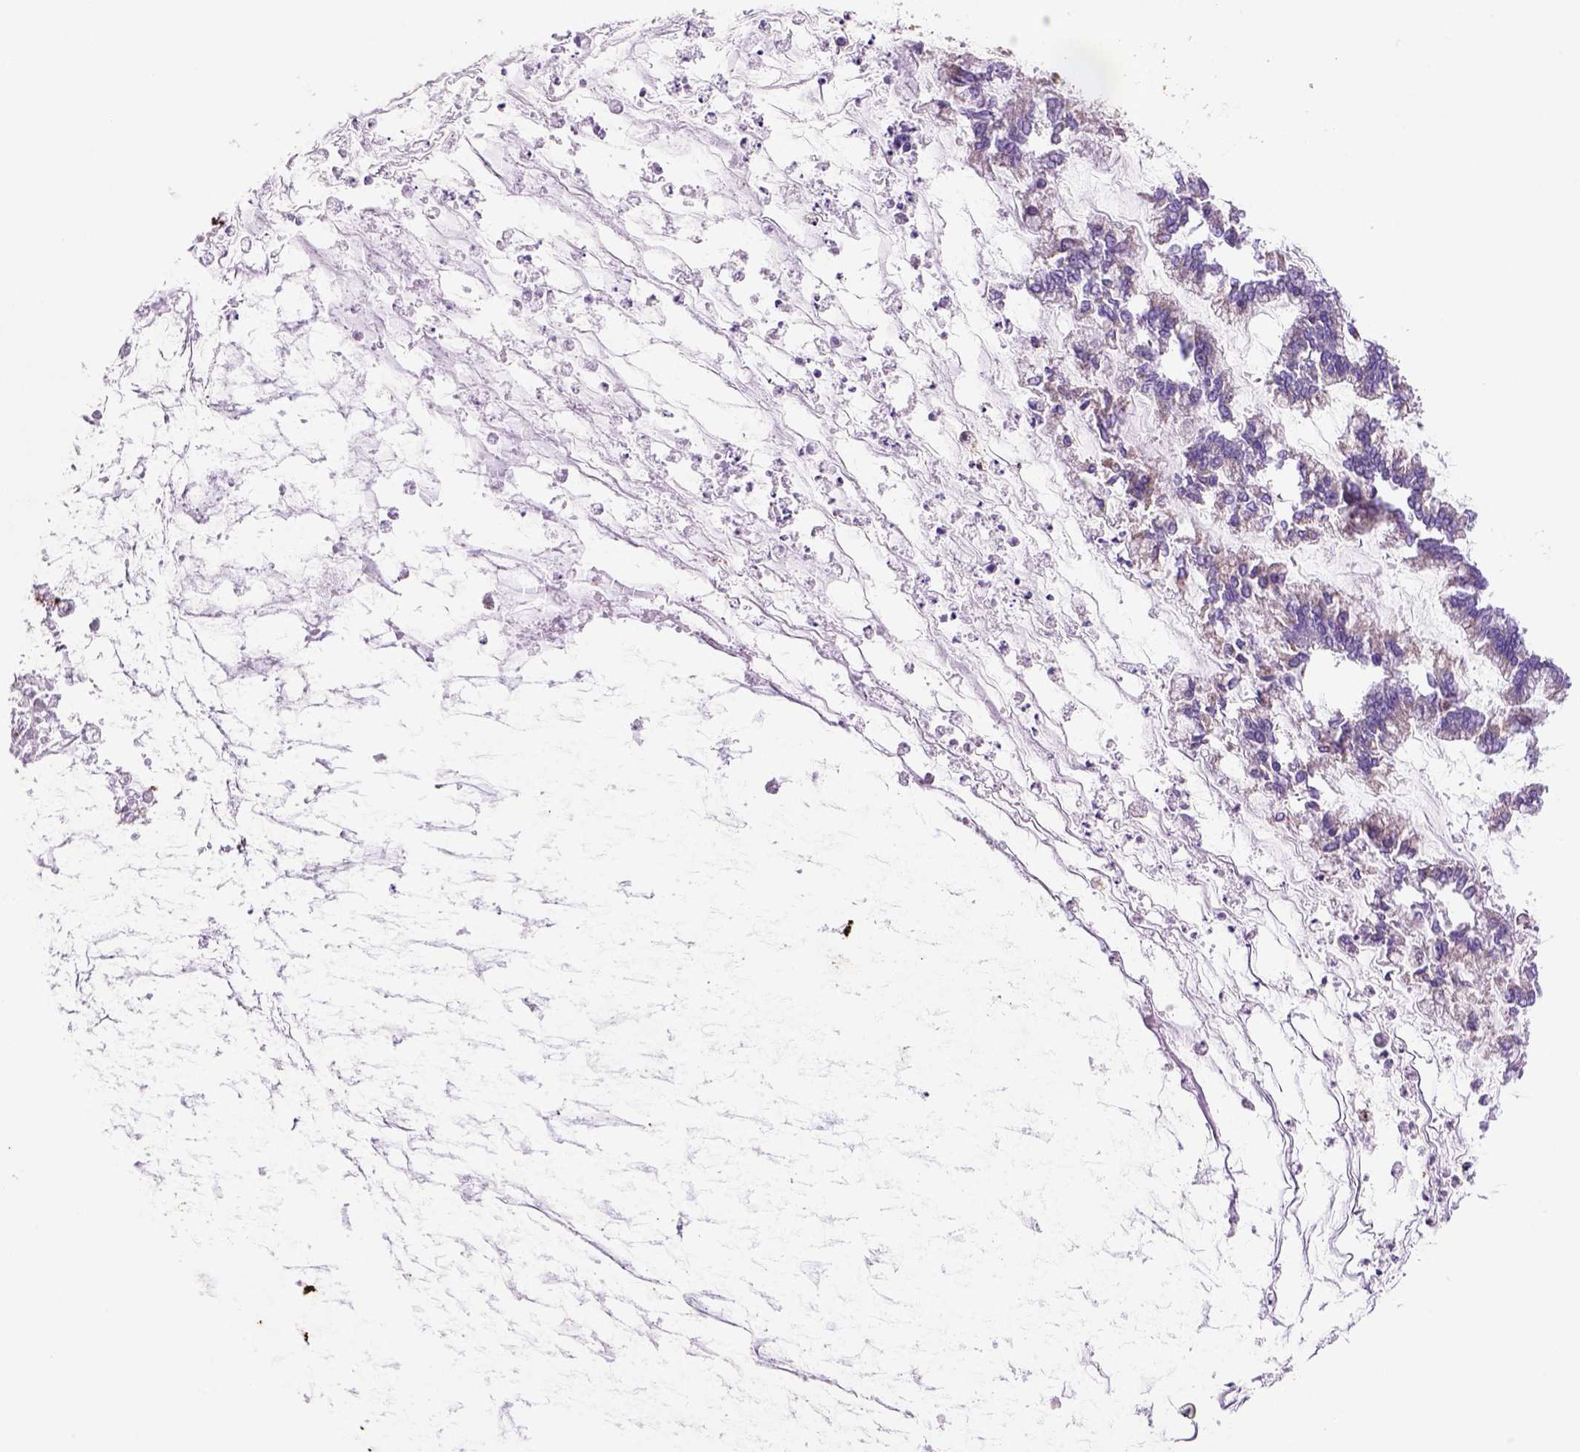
{"staining": {"intensity": "negative", "quantity": "none", "location": "none"}, "tissue": "ovarian cancer", "cell_type": "Tumor cells", "image_type": "cancer", "snomed": [{"axis": "morphology", "description": "Cystadenocarcinoma, mucinous, NOS"}, {"axis": "topography", "description": "Ovary"}], "caption": "The immunohistochemistry (IHC) histopathology image has no significant positivity in tumor cells of mucinous cystadenocarcinoma (ovarian) tissue. (Stains: DAB IHC with hematoxylin counter stain, Microscopy: brightfield microscopy at high magnification).", "gene": "FZD7", "patient": {"sex": "female", "age": 67}}